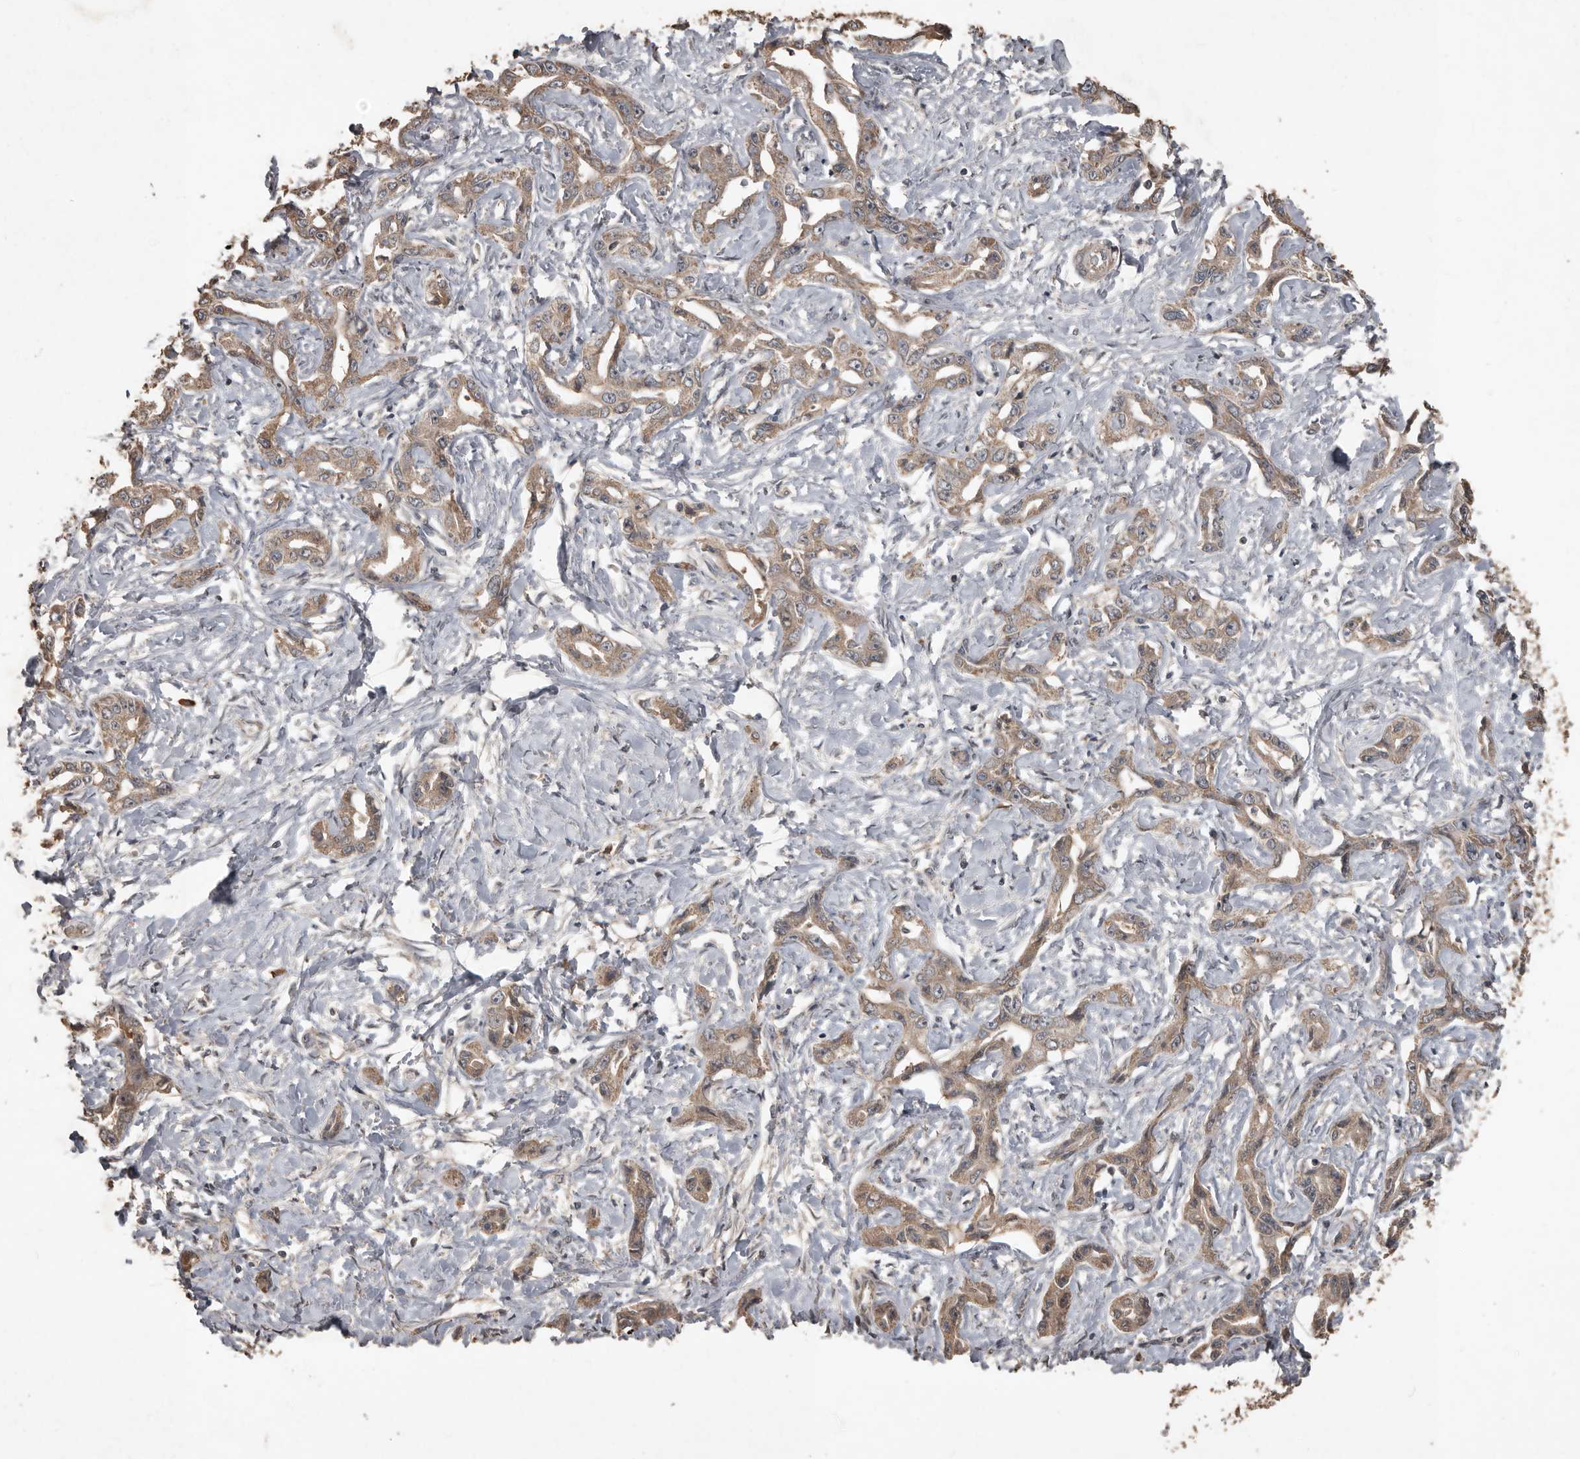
{"staining": {"intensity": "weak", "quantity": ">75%", "location": "cytoplasmic/membranous"}, "tissue": "liver cancer", "cell_type": "Tumor cells", "image_type": "cancer", "snomed": [{"axis": "morphology", "description": "Cholangiocarcinoma"}, {"axis": "topography", "description": "Liver"}], "caption": "Protein staining exhibits weak cytoplasmic/membranous expression in about >75% of tumor cells in liver cancer (cholangiocarcinoma).", "gene": "BAMBI", "patient": {"sex": "male", "age": 59}}